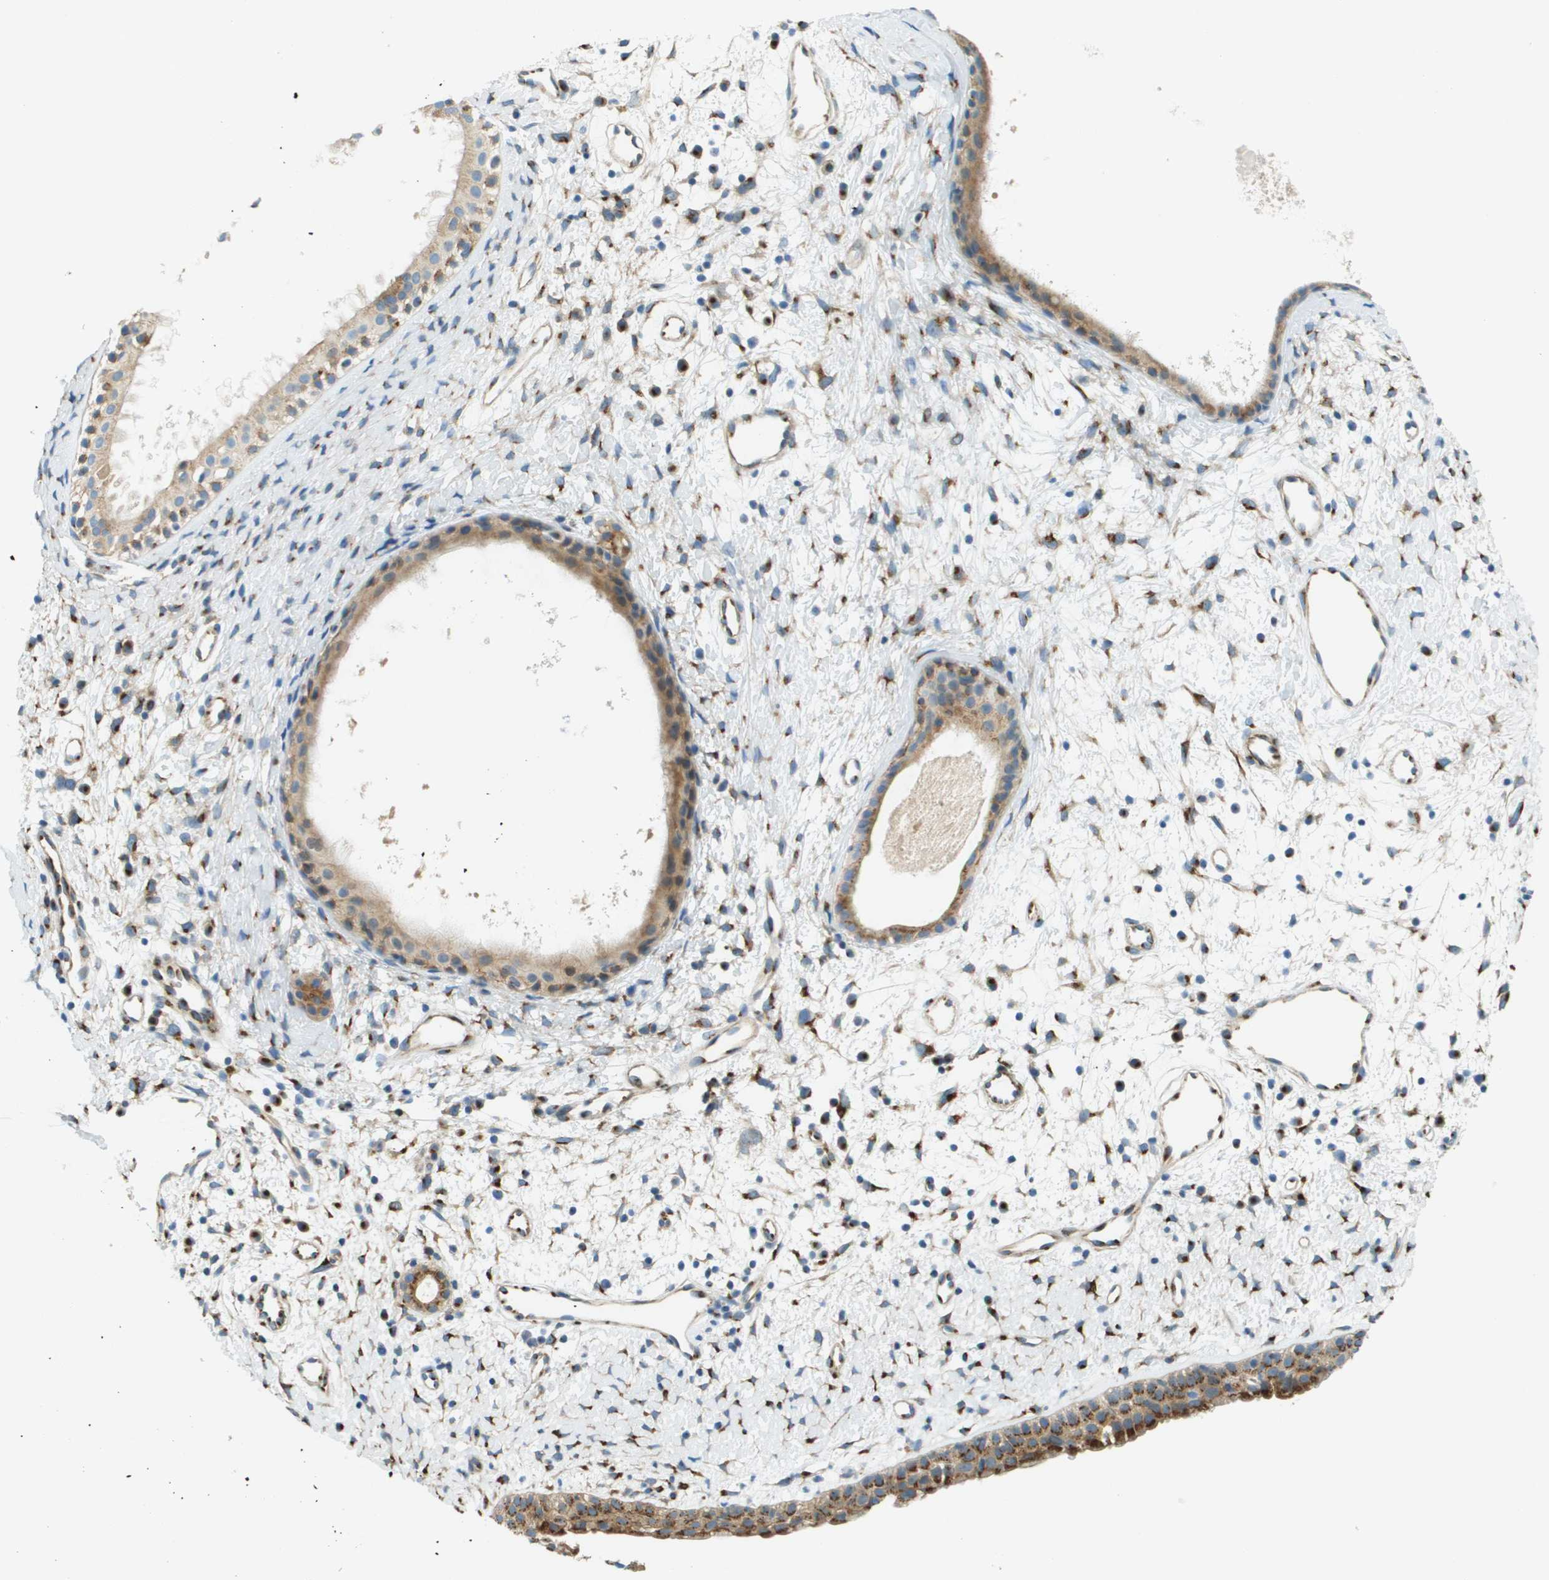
{"staining": {"intensity": "moderate", "quantity": ">75%", "location": "cytoplasmic/membranous"}, "tissue": "nasopharynx", "cell_type": "Respiratory epithelial cells", "image_type": "normal", "snomed": [{"axis": "morphology", "description": "Normal tissue, NOS"}, {"axis": "topography", "description": "Nasopharynx"}], "caption": "This micrograph exhibits unremarkable nasopharynx stained with IHC to label a protein in brown. The cytoplasmic/membranous of respiratory epithelial cells show moderate positivity for the protein. Nuclei are counter-stained blue.", "gene": "ACBD3", "patient": {"sex": "male", "age": 22}}